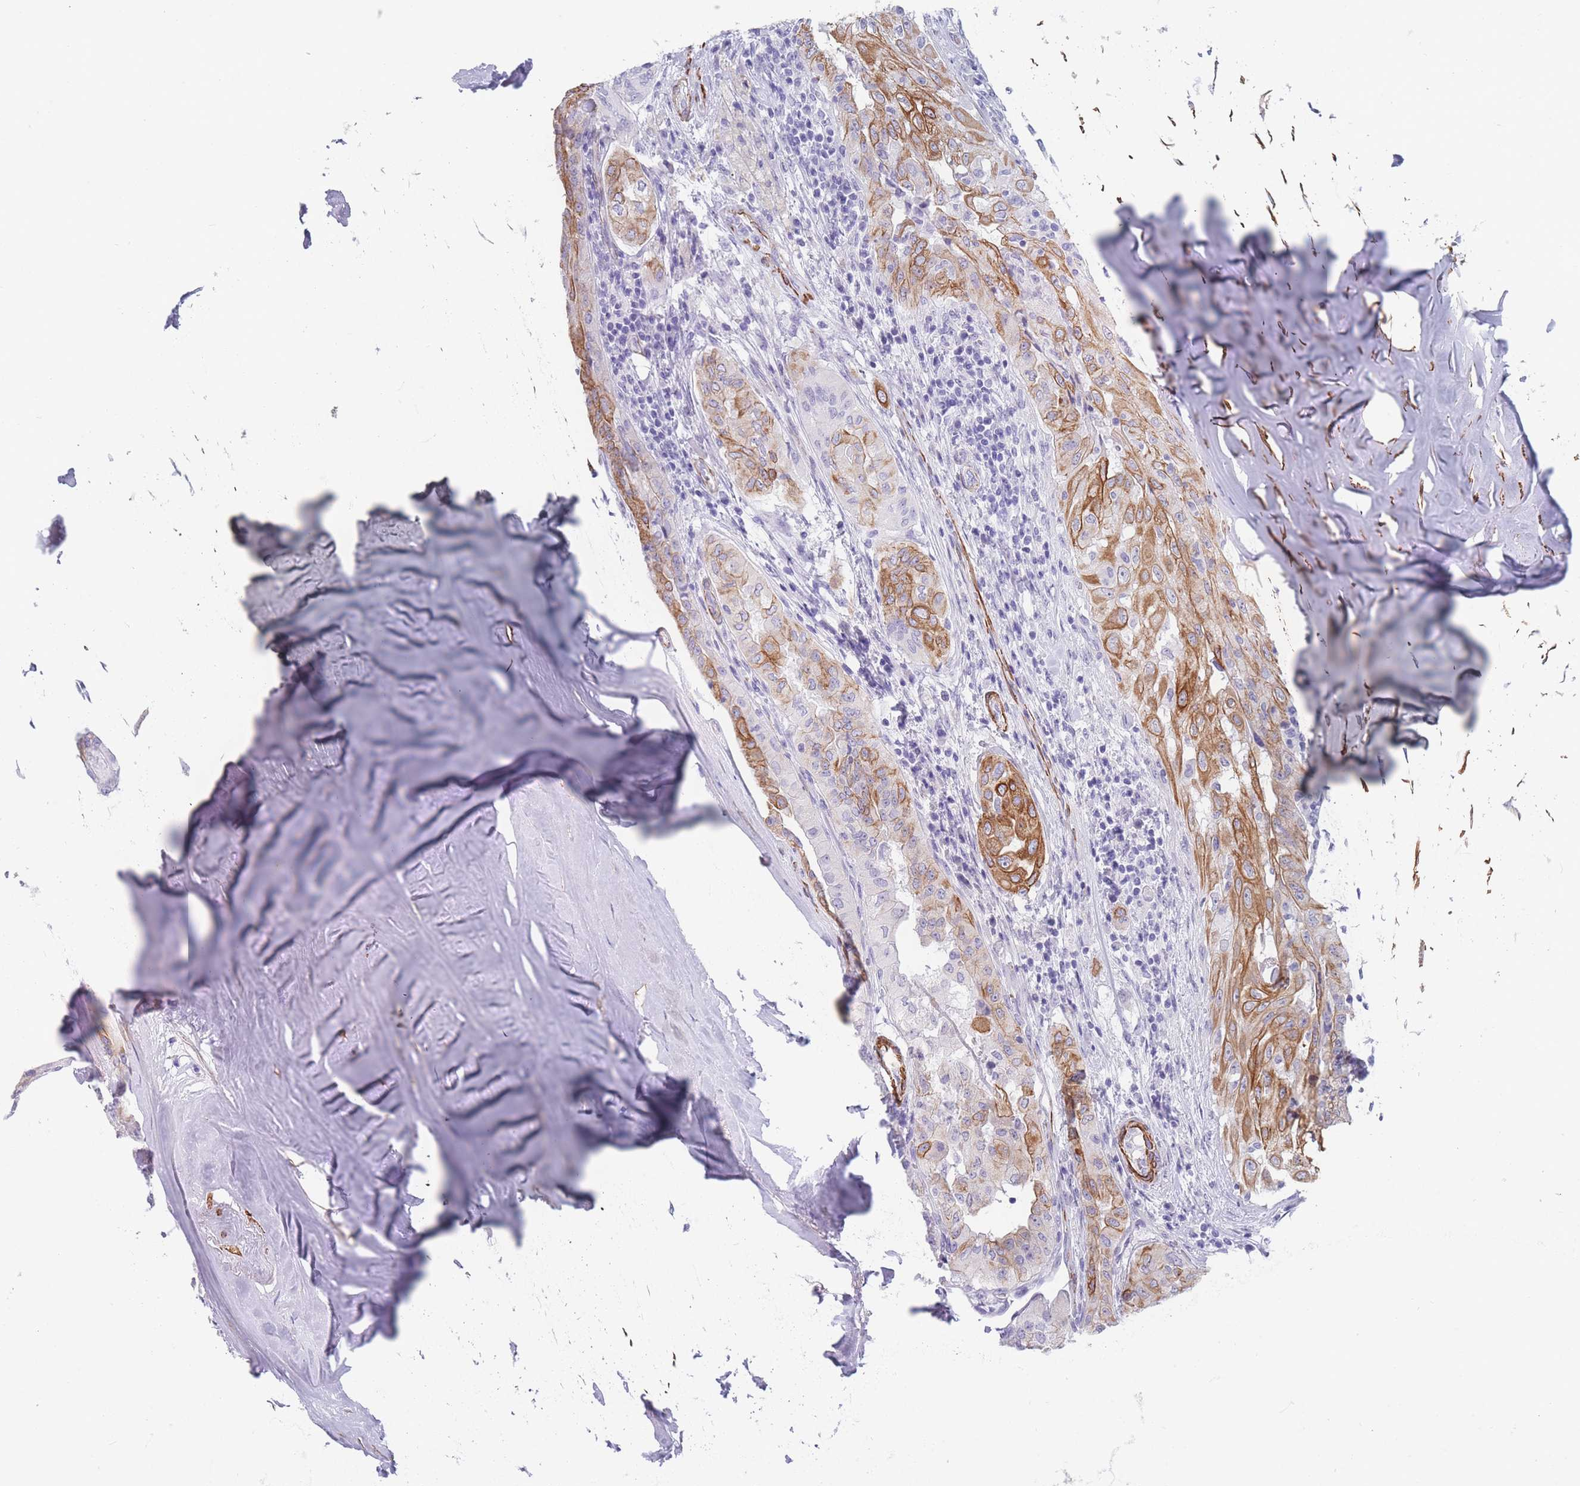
{"staining": {"intensity": "moderate", "quantity": "25%-75%", "location": "cytoplasmic/membranous"}, "tissue": "thyroid cancer", "cell_type": "Tumor cells", "image_type": "cancer", "snomed": [{"axis": "morphology", "description": "Papillary adenocarcinoma, NOS"}, {"axis": "topography", "description": "Thyroid gland"}], "caption": "Thyroid cancer was stained to show a protein in brown. There is medium levels of moderate cytoplasmic/membranous expression in approximately 25%-75% of tumor cells.", "gene": "FPGS", "patient": {"sex": "female", "age": 59}}